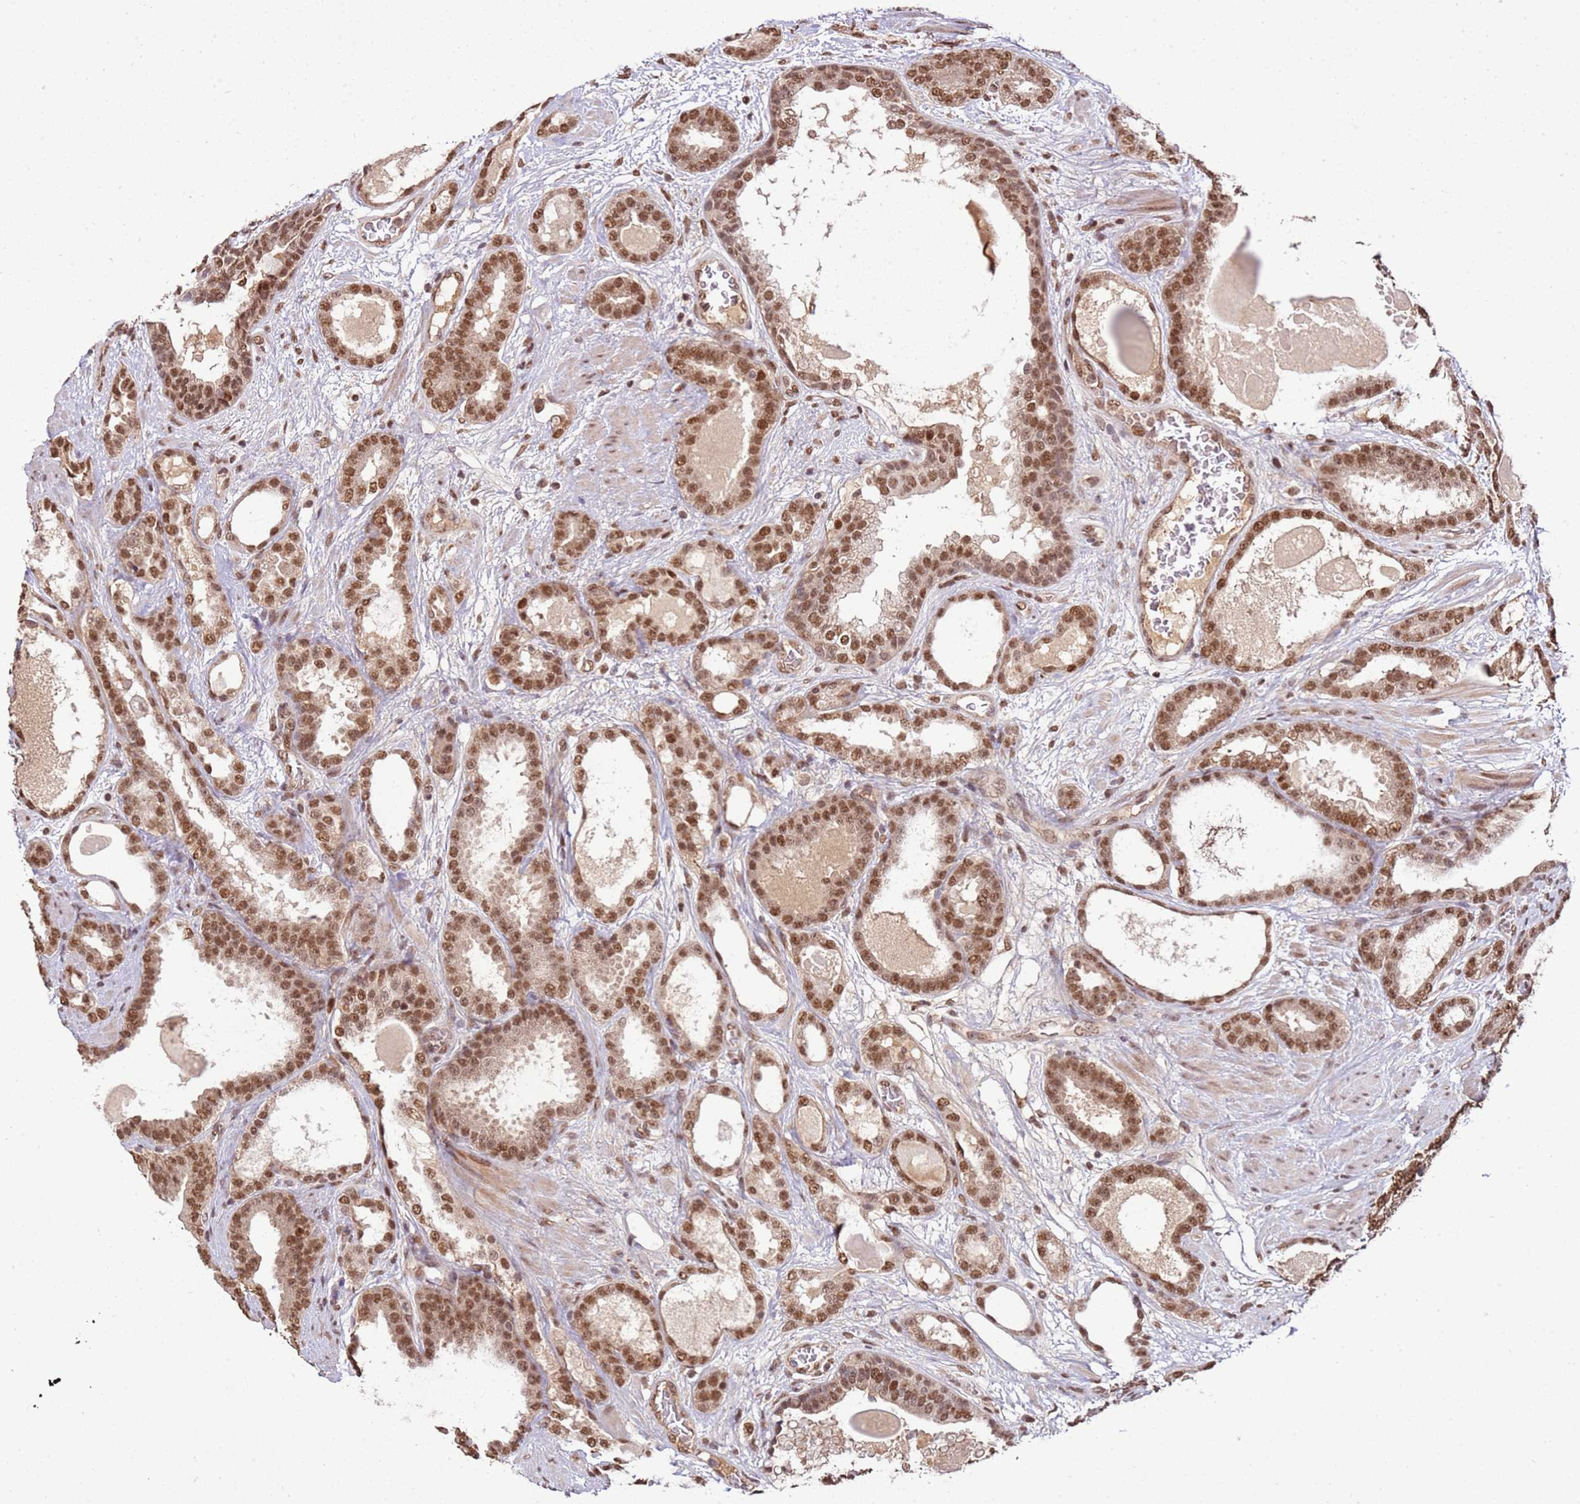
{"staining": {"intensity": "moderate", "quantity": ">75%", "location": "nuclear"}, "tissue": "prostate cancer", "cell_type": "Tumor cells", "image_type": "cancer", "snomed": [{"axis": "morphology", "description": "Adenocarcinoma, High grade"}, {"axis": "topography", "description": "Prostate"}], "caption": "Protein positivity by IHC shows moderate nuclear positivity in about >75% of tumor cells in prostate cancer.", "gene": "ZBTB12", "patient": {"sex": "male", "age": 60}}